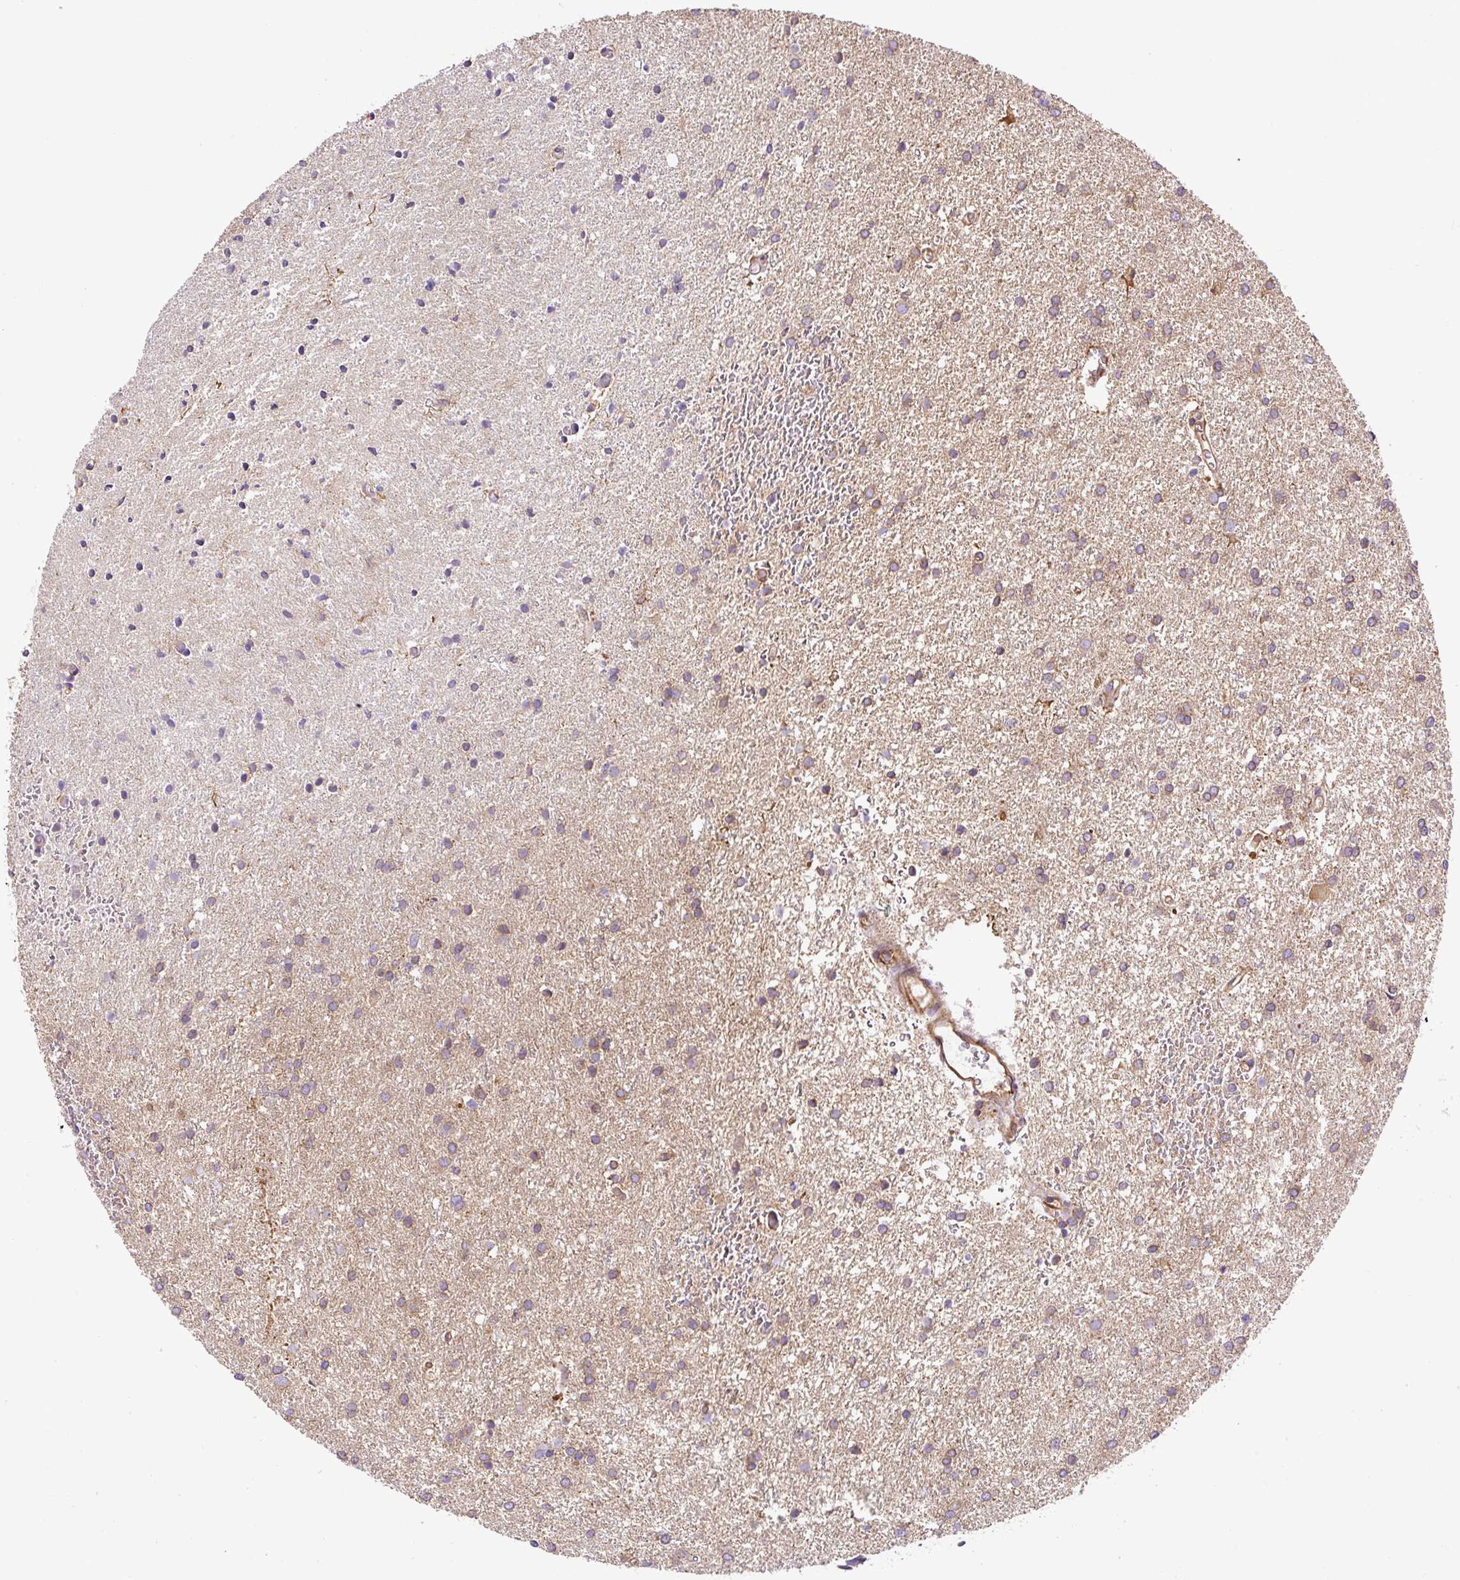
{"staining": {"intensity": "weak", "quantity": "25%-75%", "location": "cytoplasmic/membranous"}, "tissue": "glioma", "cell_type": "Tumor cells", "image_type": "cancer", "snomed": [{"axis": "morphology", "description": "Glioma, malignant, High grade"}, {"axis": "topography", "description": "Brain"}], "caption": "Glioma tissue shows weak cytoplasmic/membranous staining in approximately 25%-75% of tumor cells, visualized by immunohistochemistry. (DAB = brown stain, brightfield microscopy at high magnification).", "gene": "DCTN1", "patient": {"sex": "female", "age": 50}}